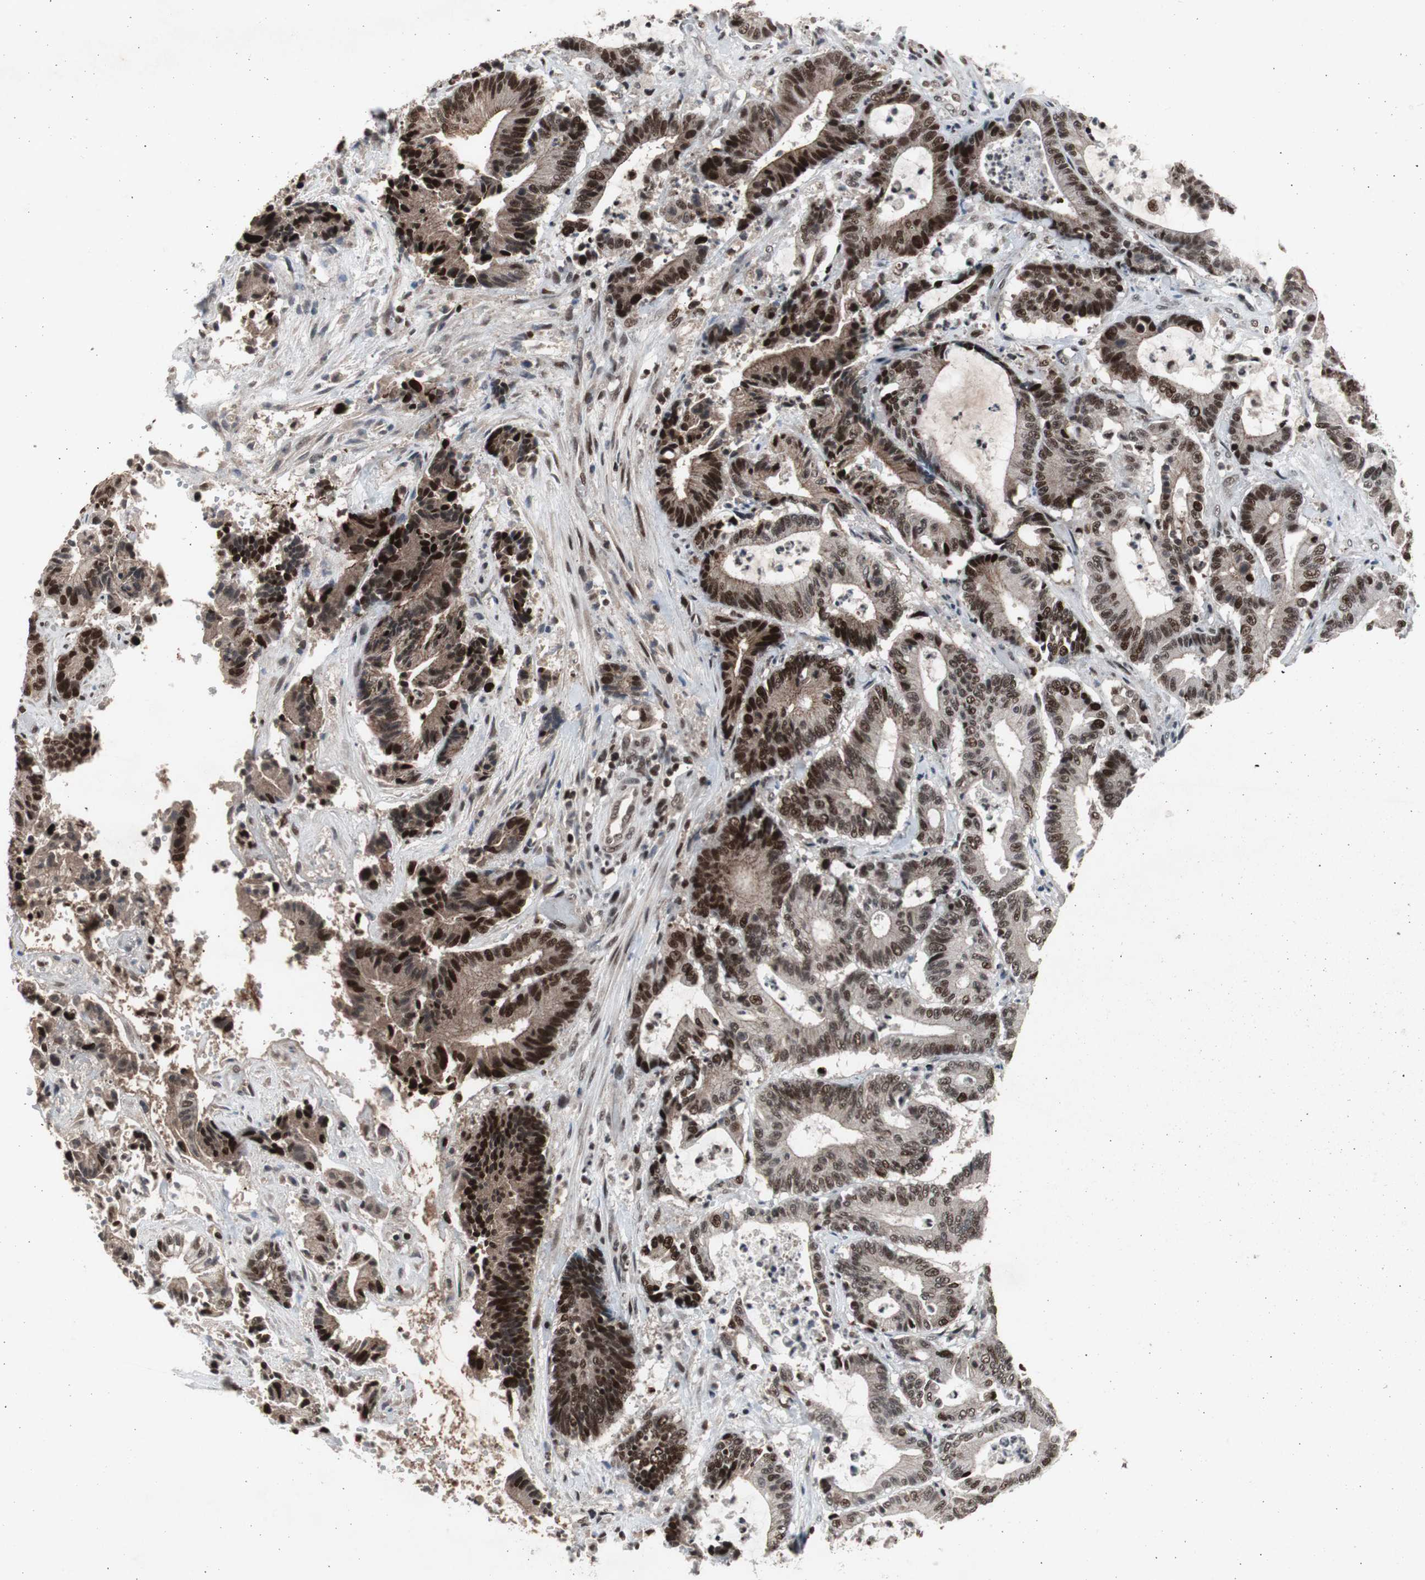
{"staining": {"intensity": "strong", "quantity": ">75%", "location": "nuclear"}, "tissue": "colorectal cancer", "cell_type": "Tumor cells", "image_type": "cancer", "snomed": [{"axis": "morphology", "description": "Adenocarcinoma, NOS"}, {"axis": "topography", "description": "Colon"}], "caption": "Tumor cells exhibit strong nuclear staining in approximately >75% of cells in adenocarcinoma (colorectal).", "gene": "RPA1", "patient": {"sex": "female", "age": 84}}